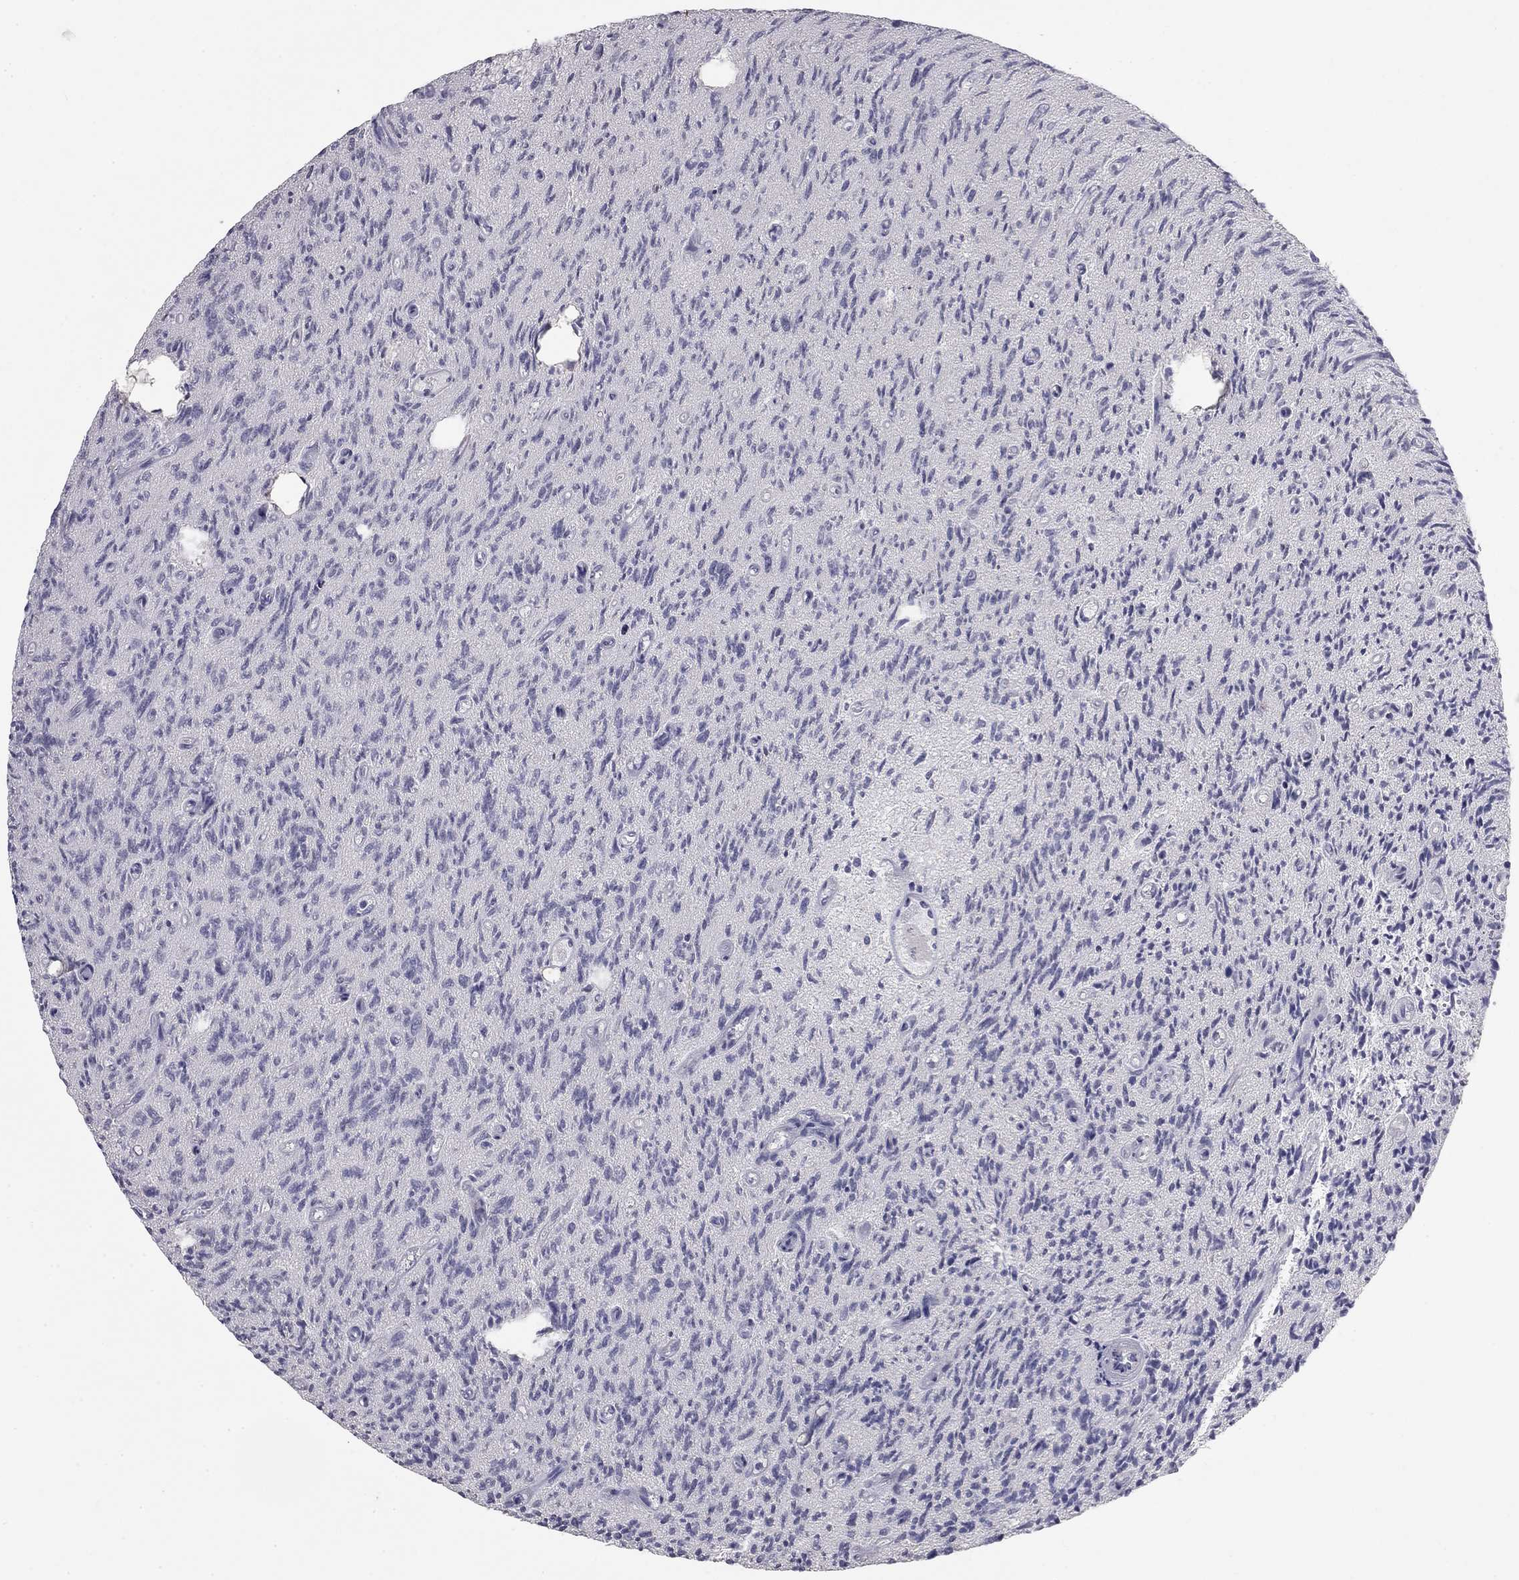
{"staining": {"intensity": "negative", "quantity": "none", "location": "none"}, "tissue": "glioma", "cell_type": "Tumor cells", "image_type": "cancer", "snomed": [{"axis": "morphology", "description": "Glioma, malignant, High grade"}, {"axis": "topography", "description": "Brain"}], "caption": "Immunohistochemistry photomicrograph of human glioma stained for a protein (brown), which reveals no positivity in tumor cells.", "gene": "PRRT2", "patient": {"sex": "male", "age": 64}}